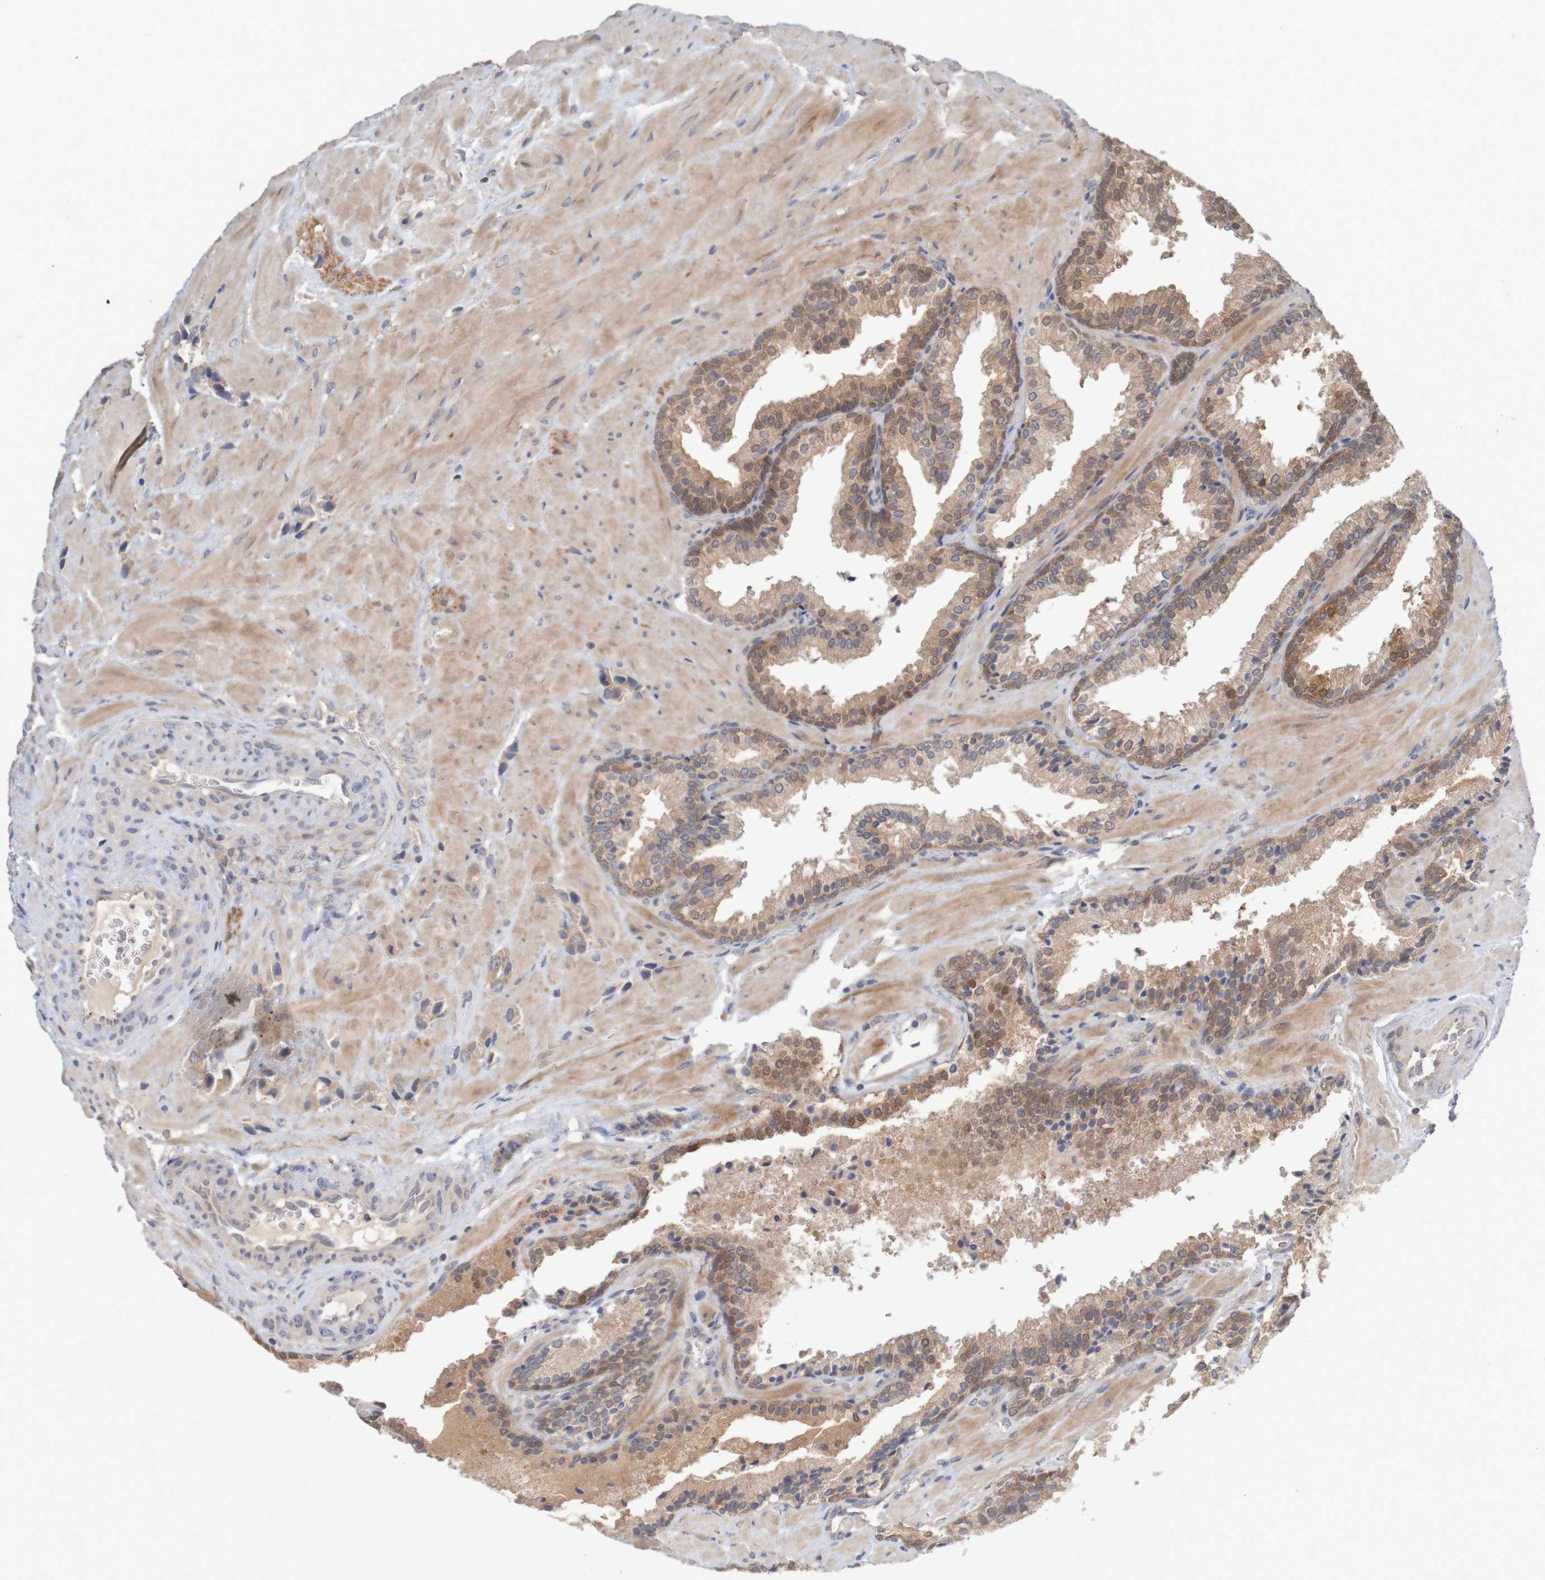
{"staining": {"intensity": "moderate", "quantity": ">75%", "location": "cytoplasmic/membranous"}, "tissue": "prostate cancer", "cell_type": "Tumor cells", "image_type": "cancer", "snomed": [{"axis": "morphology", "description": "Adenocarcinoma, High grade"}, {"axis": "topography", "description": "Prostate"}], "caption": "Tumor cells demonstrate moderate cytoplasmic/membranous positivity in about >75% of cells in adenocarcinoma (high-grade) (prostate). The staining is performed using DAB (3,3'-diaminobenzidine) brown chromogen to label protein expression. The nuclei are counter-stained blue using hematoxylin.", "gene": "ANKK1", "patient": {"sex": "male", "age": 64}}